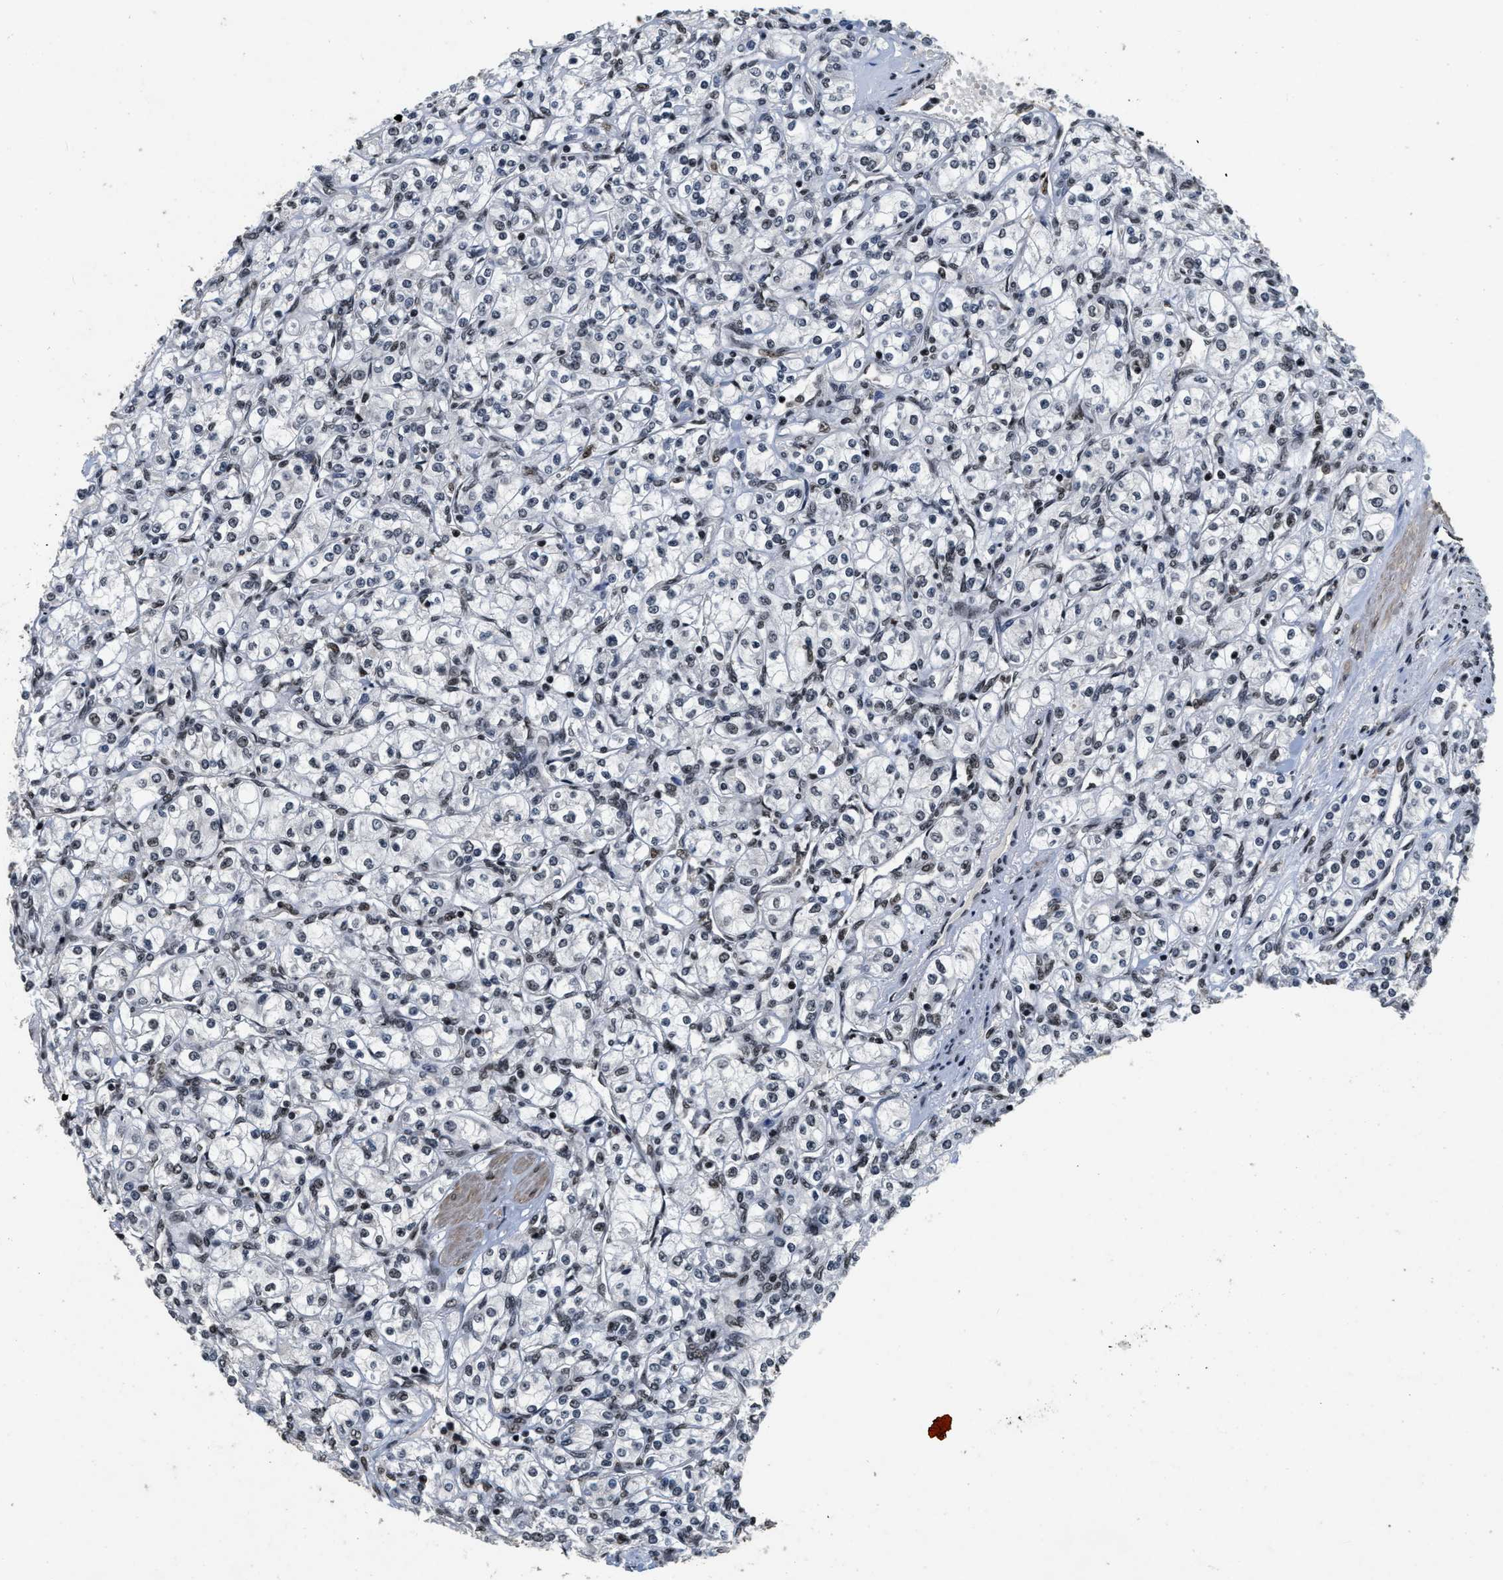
{"staining": {"intensity": "weak", "quantity": "<25%", "location": "nuclear"}, "tissue": "renal cancer", "cell_type": "Tumor cells", "image_type": "cancer", "snomed": [{"axis": "morphology", "description": "Adenocarcinoma, NOS"}, {"axis": "topography", "description": "Kidney"}], "caption": "The photomicrograph exhibits no staining of tumor cells in renal adenocarcinoma.", "gene": "SMARCB1", "patient": {"sex": "male", "age": 77}}